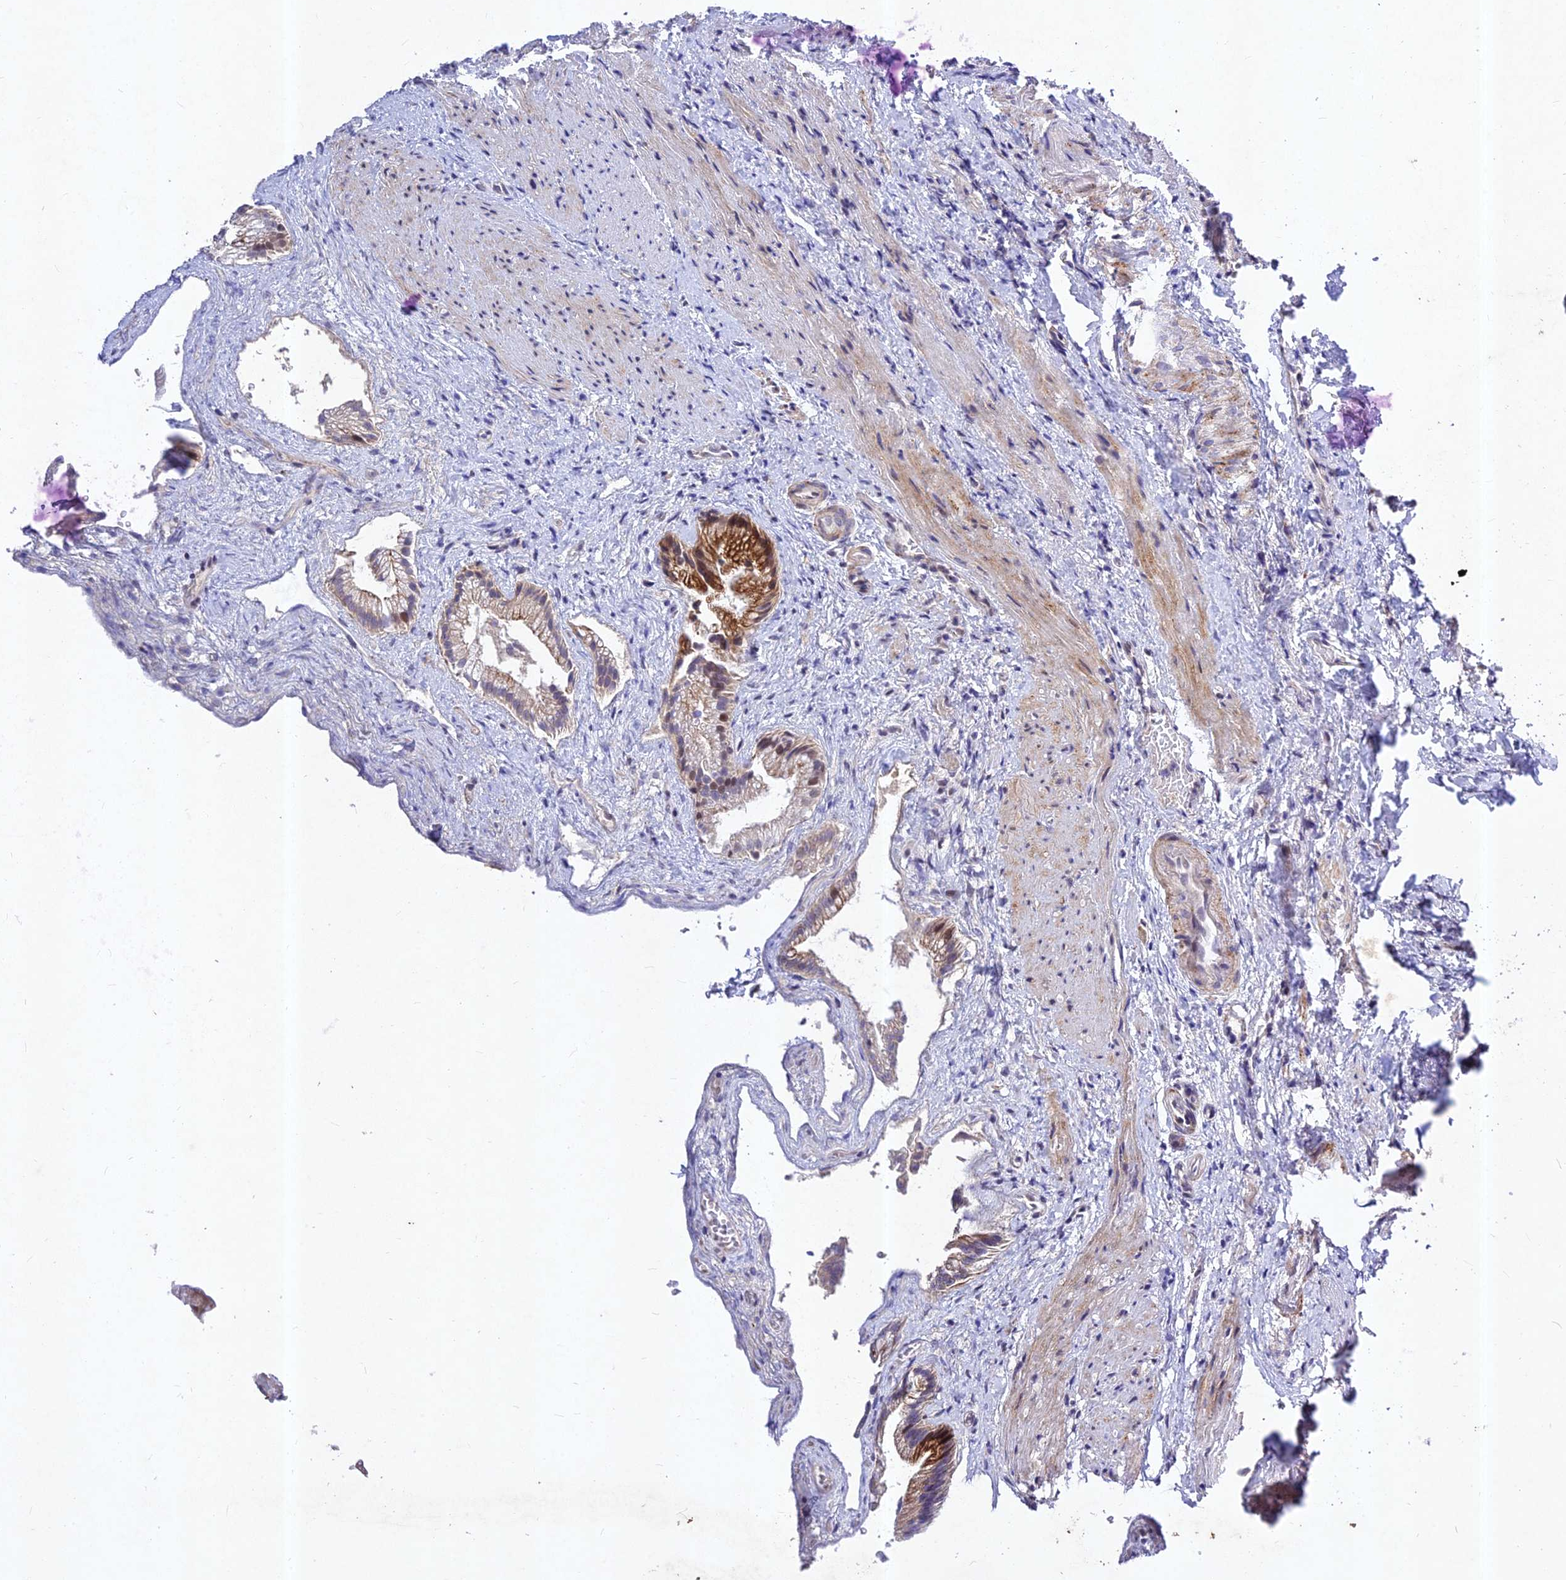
{"staining": {"intensity": "moderate", "quantity": "25%-75%", "location": "cytoplasmic/membranous,nuclear"}, "tissue": "gallbladder", "cell_type": "Glandular cells", "image_type": "normal", "snomed": [{"axis": "morphology", "description": "Normal tissue, NOS"}, {"axis": "morphology", "description": "Inflammation, NOS"}, {"axis": "topography", "description": "Gallbladder"}], "caption": "DAB (3,3'-diaminobenzidine) immunohistochemical staining of unremarkable human gallbladder displays moderate cytoplasmic/membranous,nuclear protein positivity in about 25%-75% of glandular cells.", "gene": "RAVER1", "patient": {"sex": "male", "age": 51}}